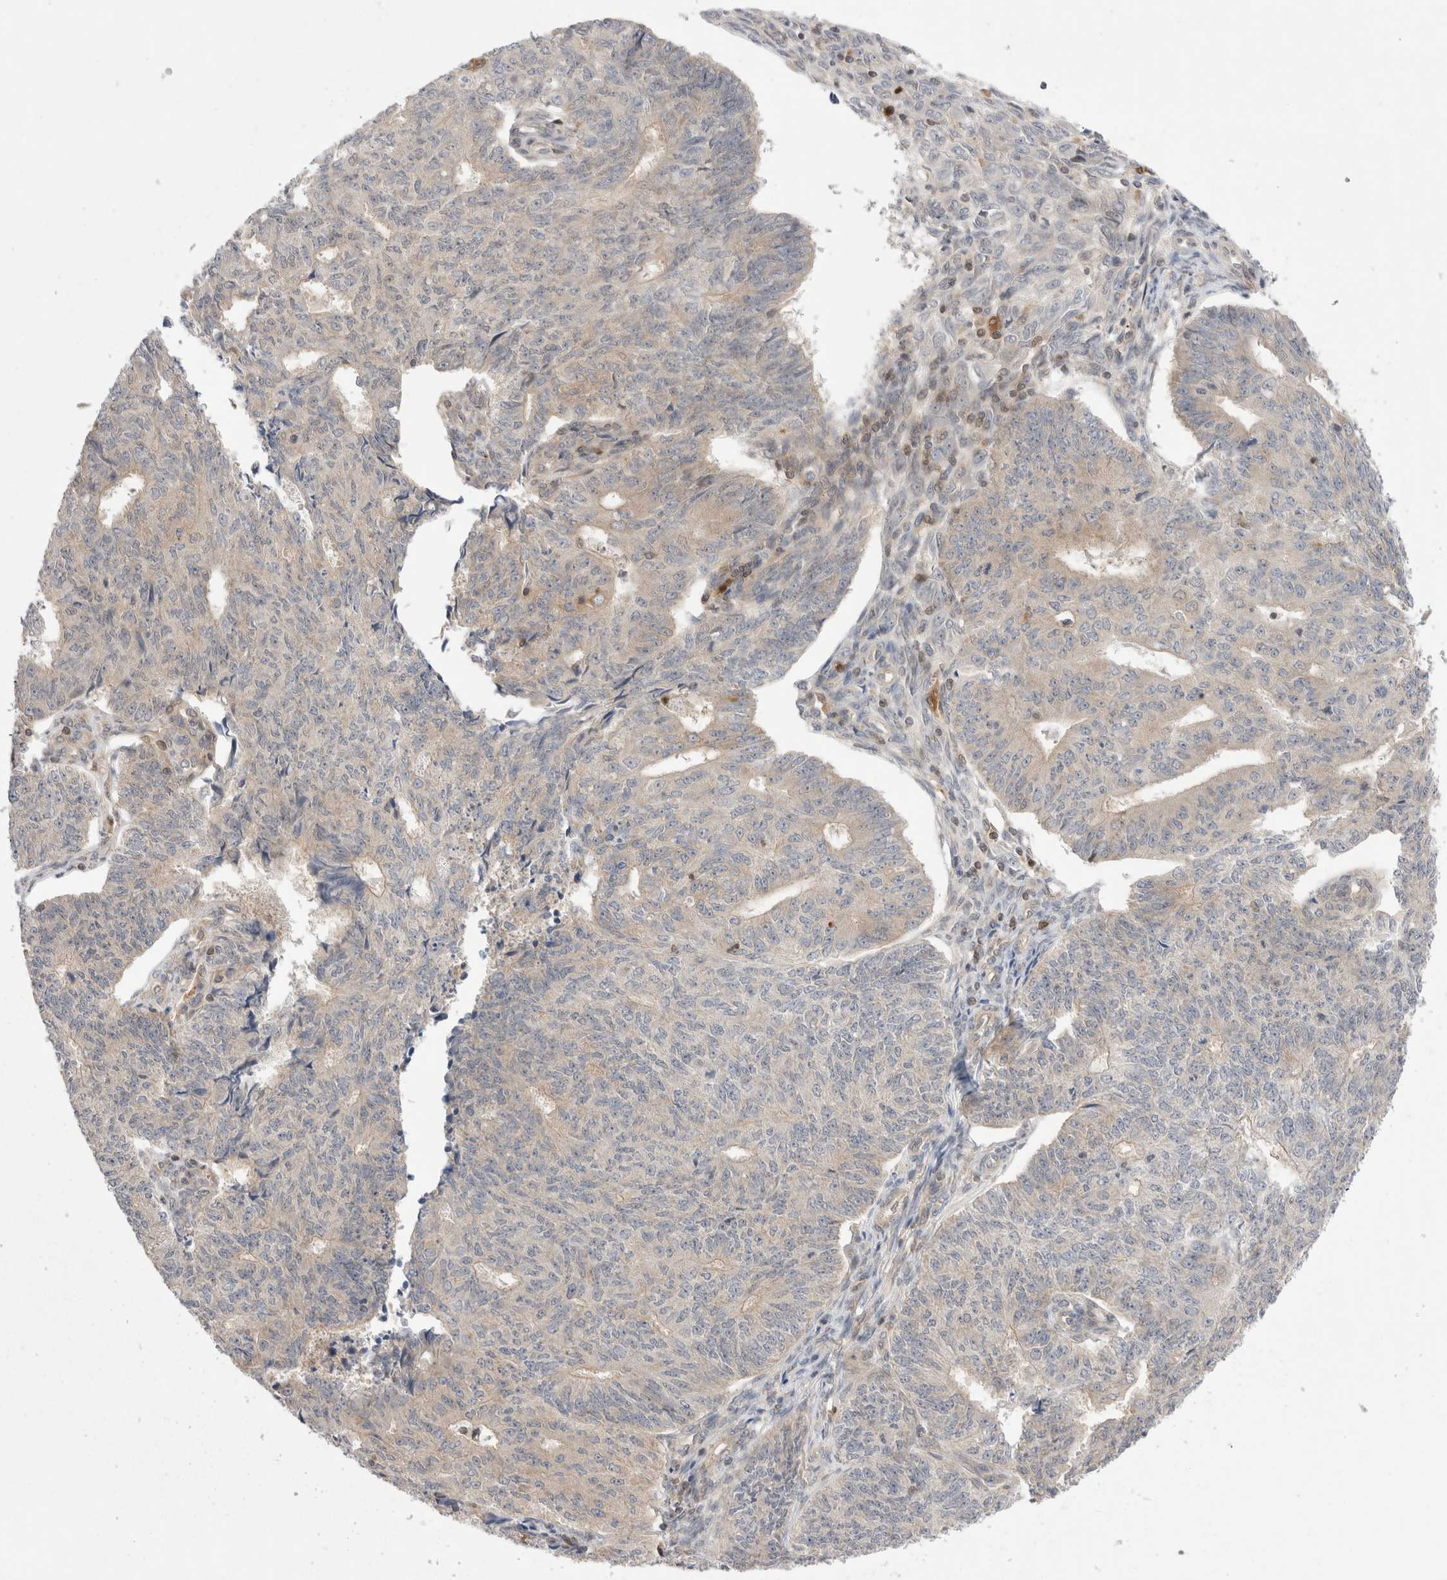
{"staining": {"intensity": "weak", "quantity": "<25%", "location": "cytoplasmic/membranous"}, "tissue": "endometrial cancer", "cell_type": "Tumor cells", "image_type": "cancer", "snomed": [{"axis": "morphology", "description": "Adenocarcinoma, NOS"}, {"axis": "topography", "description": "Endometrium"}], "caption": "This is an immunohistochemistry photomicrograph of human adenocarcinoma (endometrial). There is no expression in tumor cells.", "gene": "NFKB1", "patient": {"sex": "female", "age": 32}}